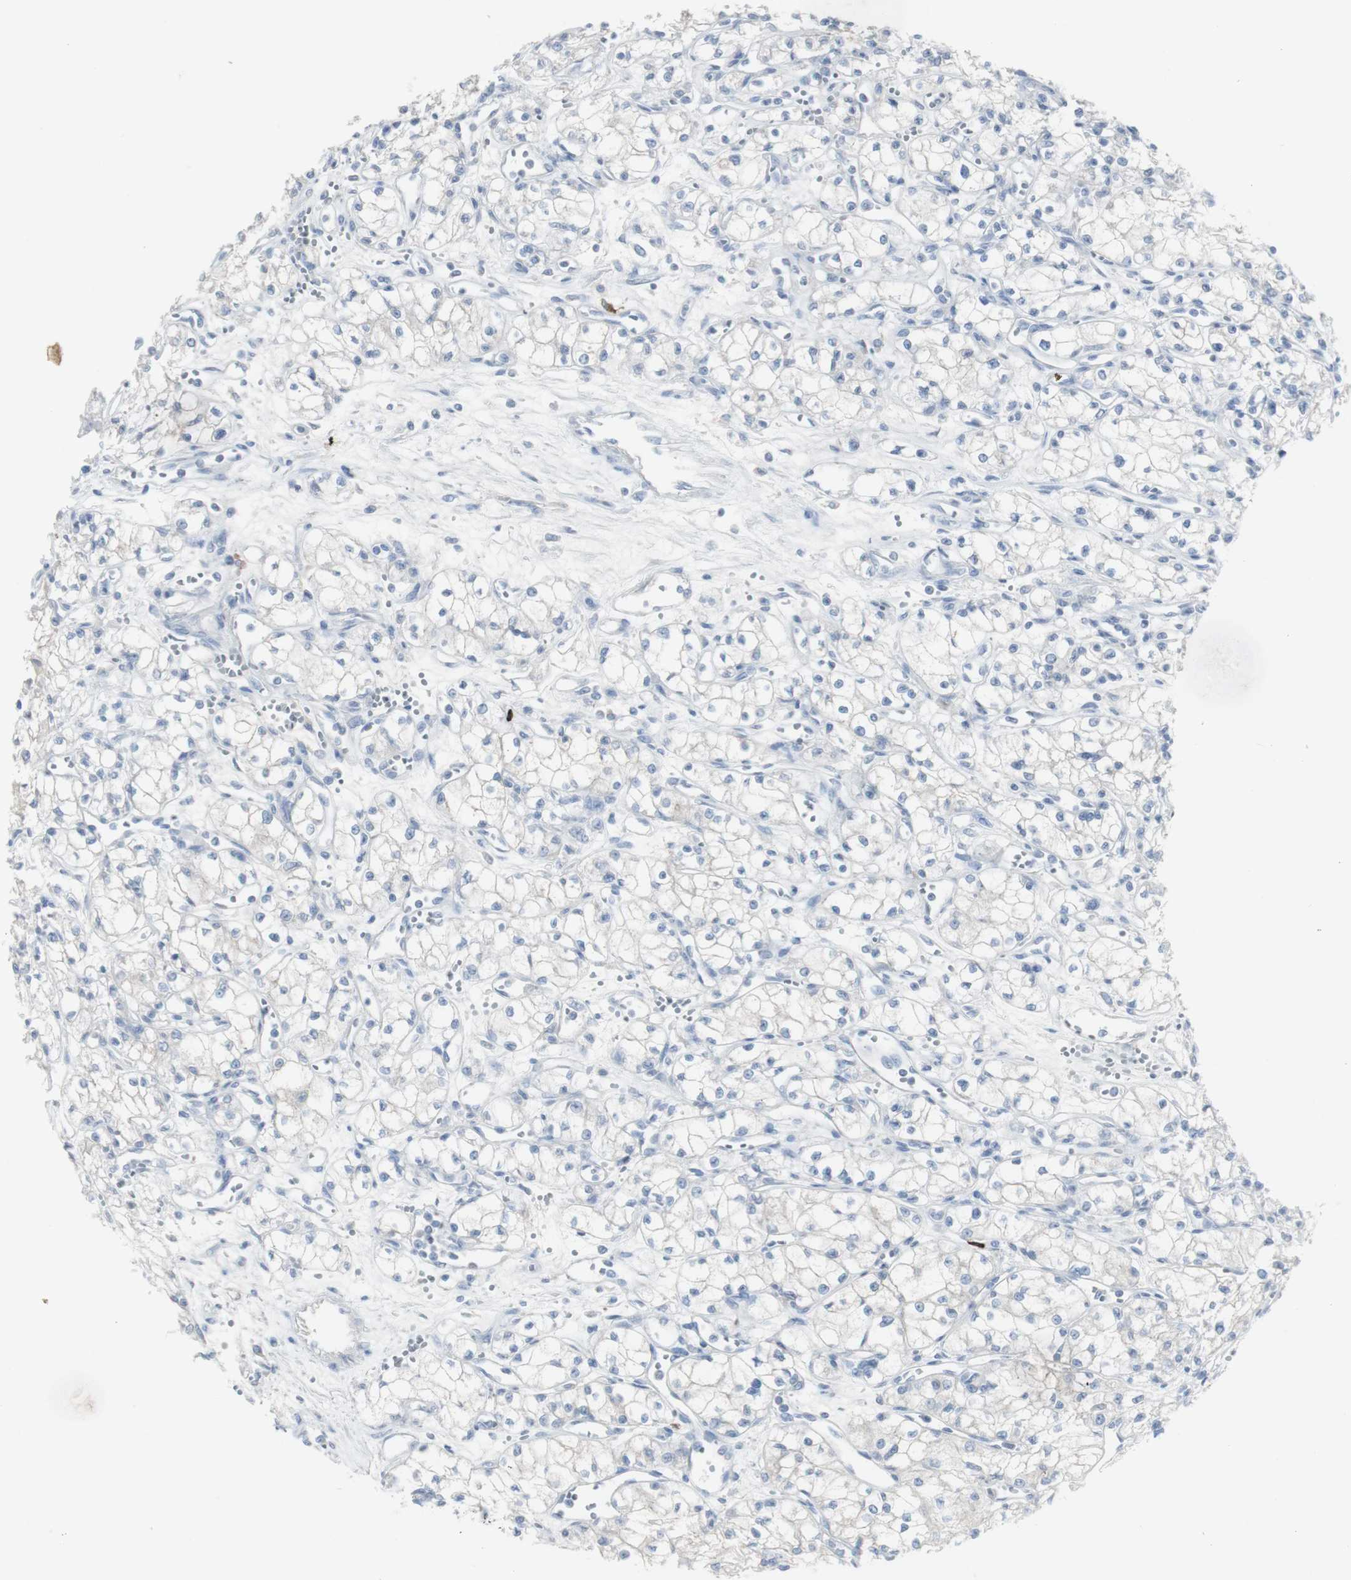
{"staining": {"intensity": "negative", "quantity": "none", "location": "none"}, "tissue": "renal cancer", "cell_type": "Tumor cells", "image_type": "cancer", "snomed": [{"axis": "morphology", "description": "Normal tissue, NOS"}, {"axis": "morphology", "description": "Adenocarcinoma, NOS"}, {"axis": "topography", "description": "Kidney"}], "caption": "The histopathology image shows no significant staining in tumor cells of renal adenocarcinoma.", "gene": "CD207", "patient": {"sex": "male", "age": 59}}